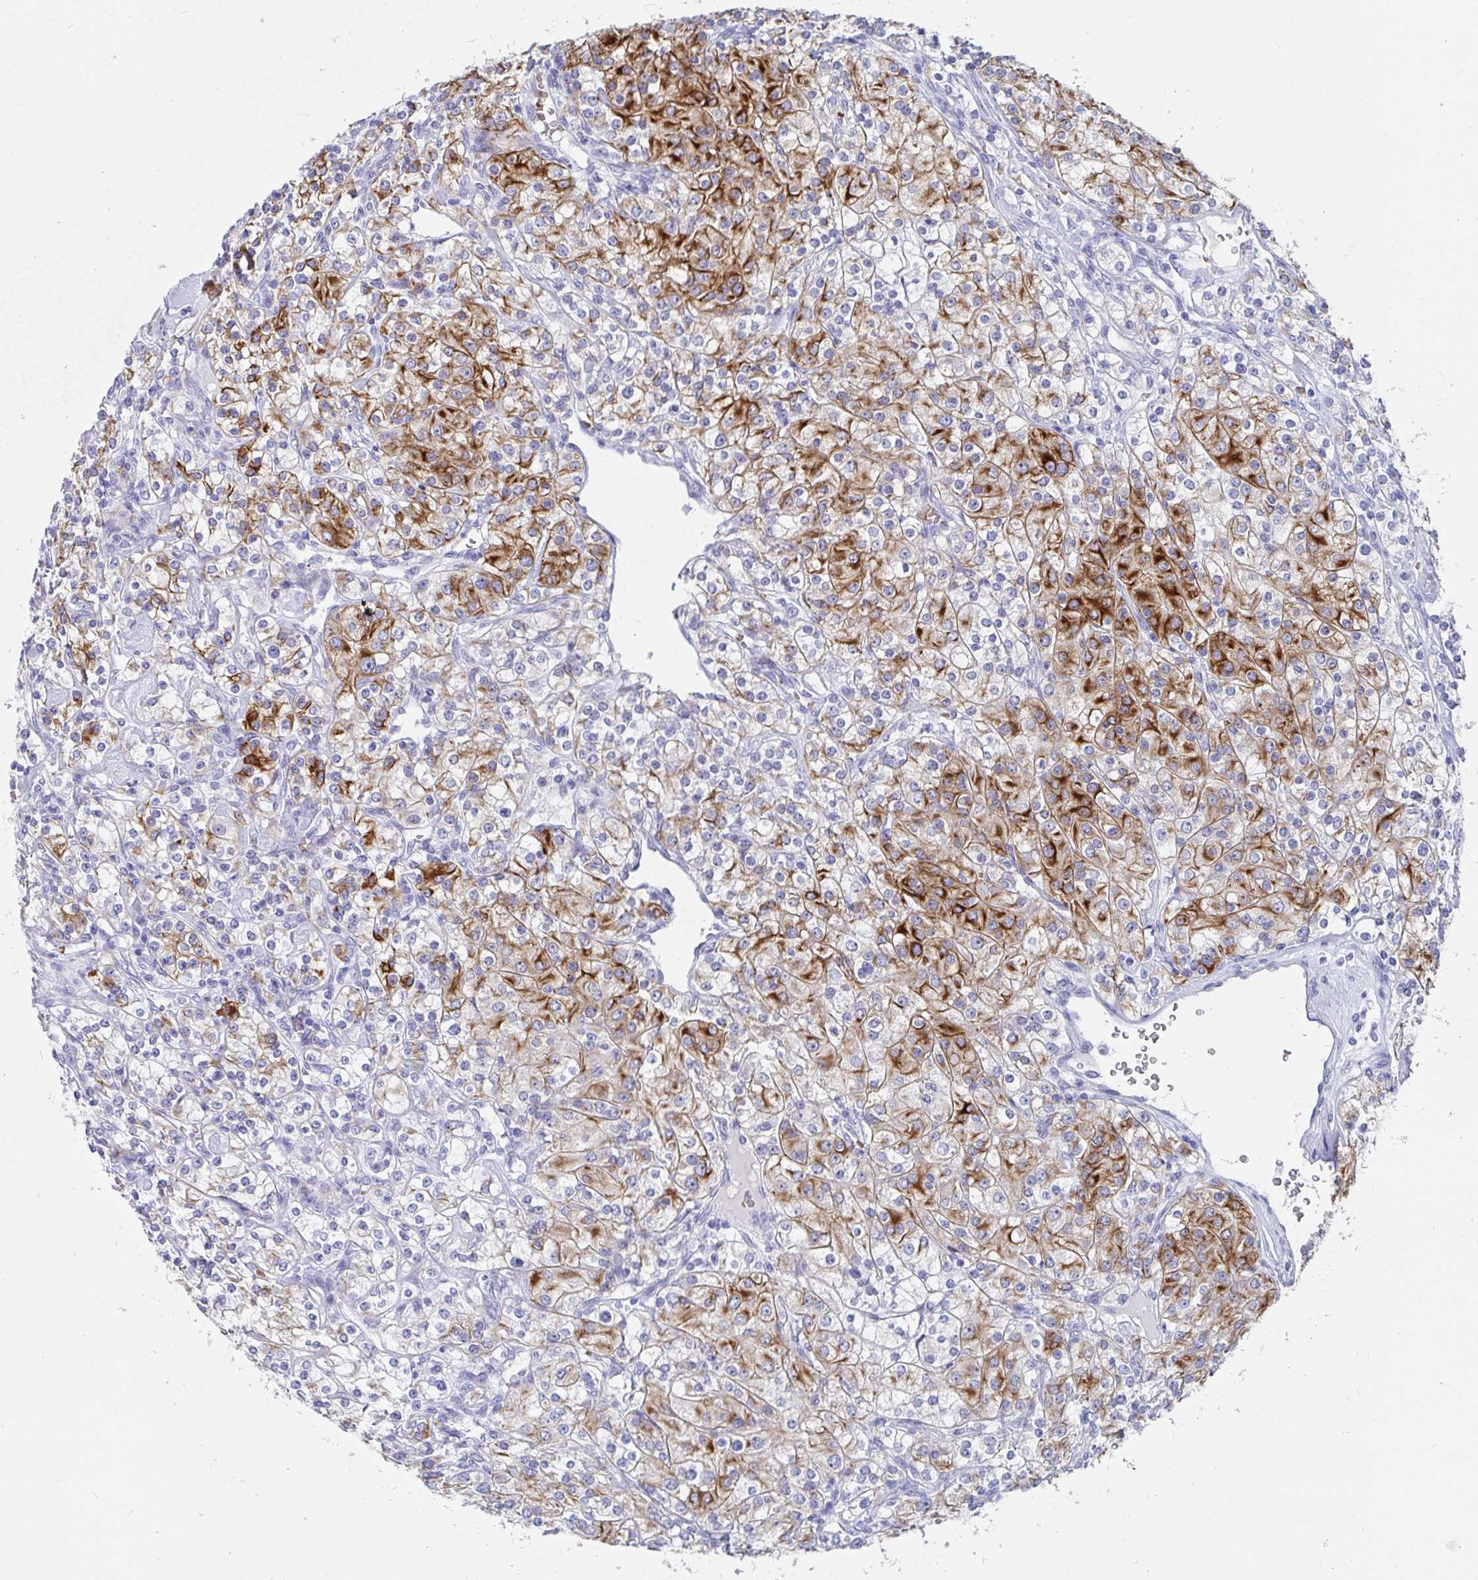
{"staining": {"intensity": "moderate", "quantity": "<25%", "location": "cytoplasmic/membranous"}, "tissue": "renal cancer", "cell_type": "Tumor cells", "image_type": "cancer", "snomed": [{"axis": "morphology", "description": "Adenocarcinoma, NOS"}, {"axis": "topography", "description": "Kidney"}], "caption": "Protein staining of renal cancer tissue exhibits moderate cytoplasmic/membranous staining in about <25% of tumor cells.", "gene": "CLDN8", "patient": {"sex": "male", "age": 77}}